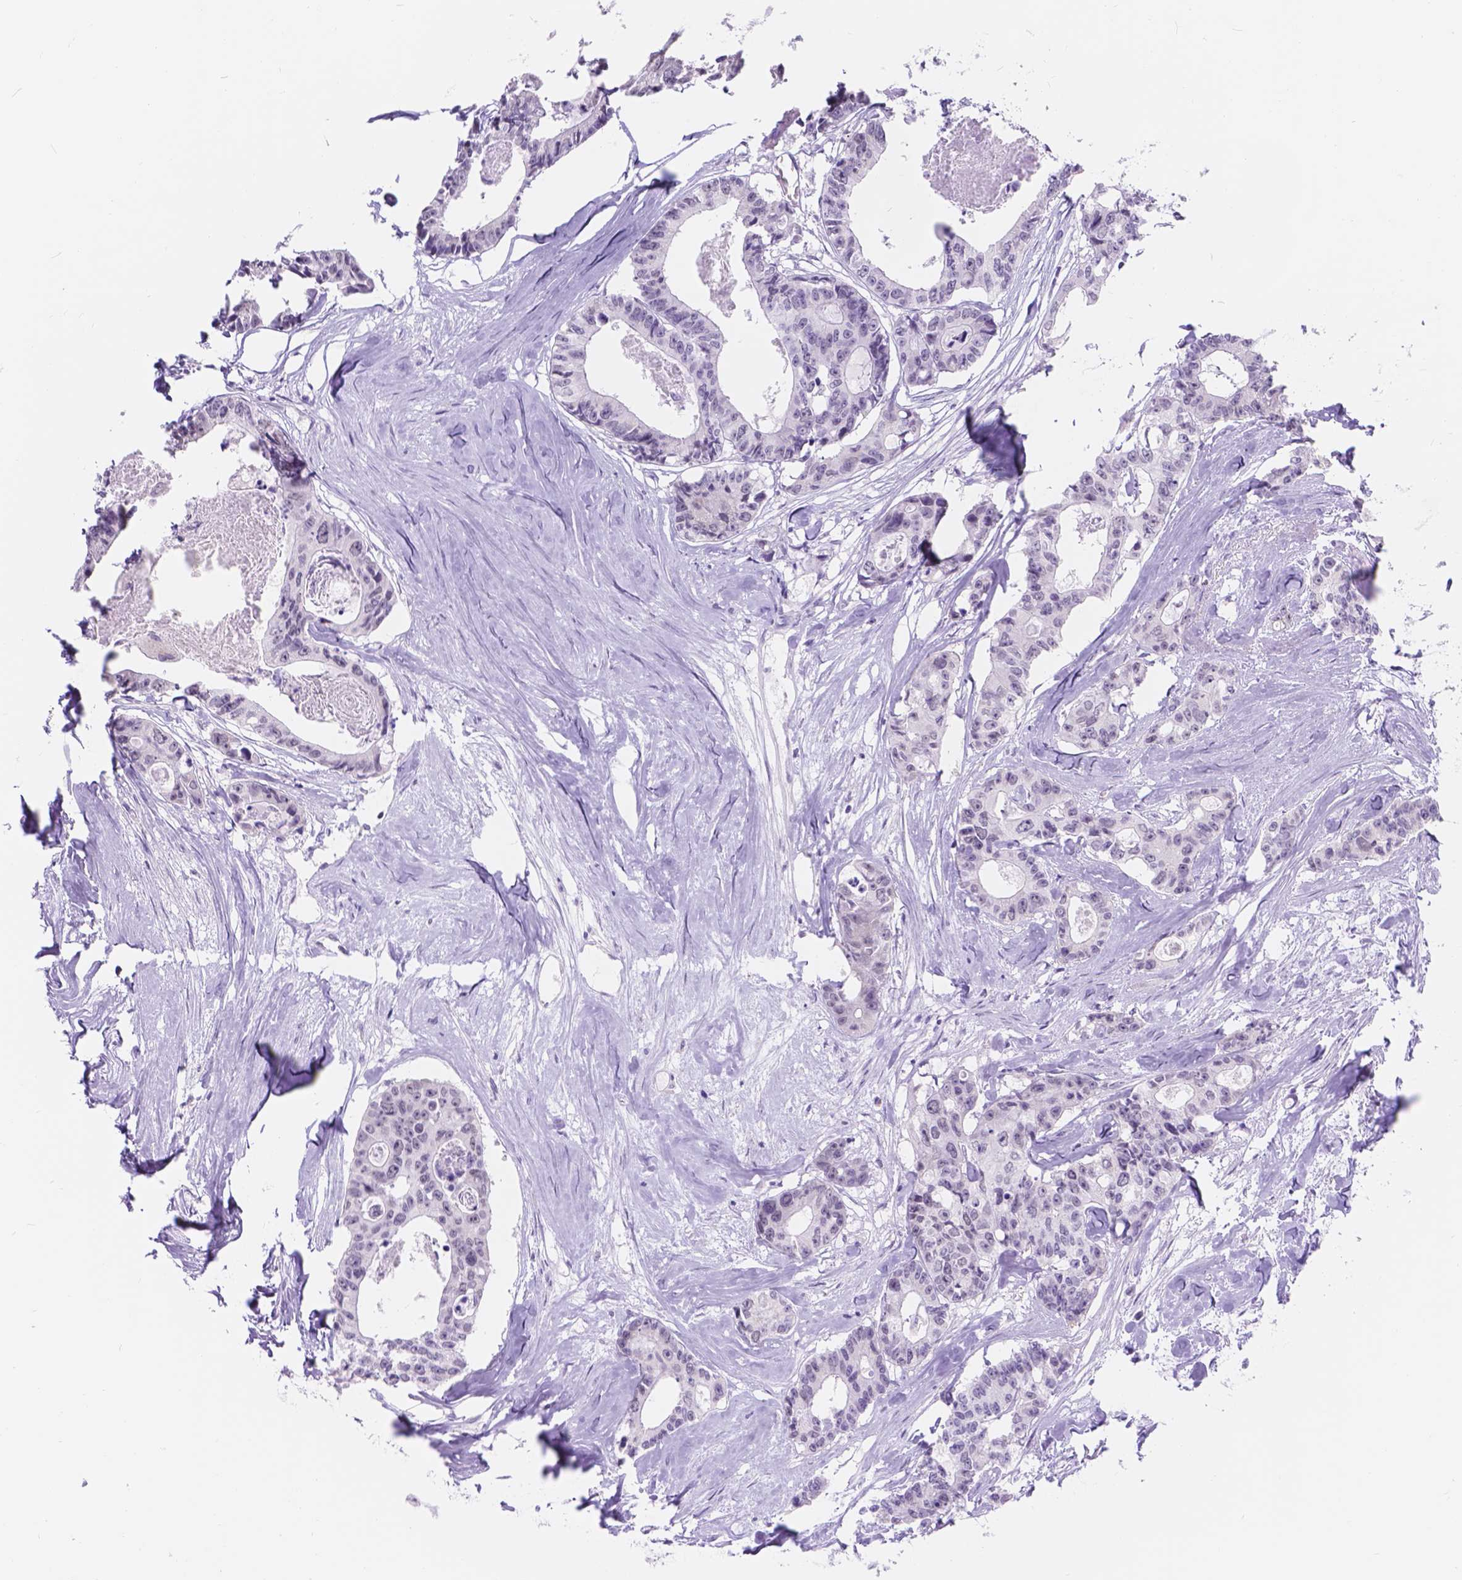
{"staining": {"intensity": "negative", "quantity": "none", "location": "none"}, "tissue": "colorectal cancer", "cell_type": "Tumor cells", "image_type": "cancer", "snomed": [{"axis": "morphology", "description": "Adenocarcinoma, NOS"}, {"axis": "topography", "description": "Rectum"}], "caption": "Tumor cells show no significant expression in colorectal cancer (adenocarcinoma).", "gene": "DCC", "patient": {"sex": "male", "age": 57}}